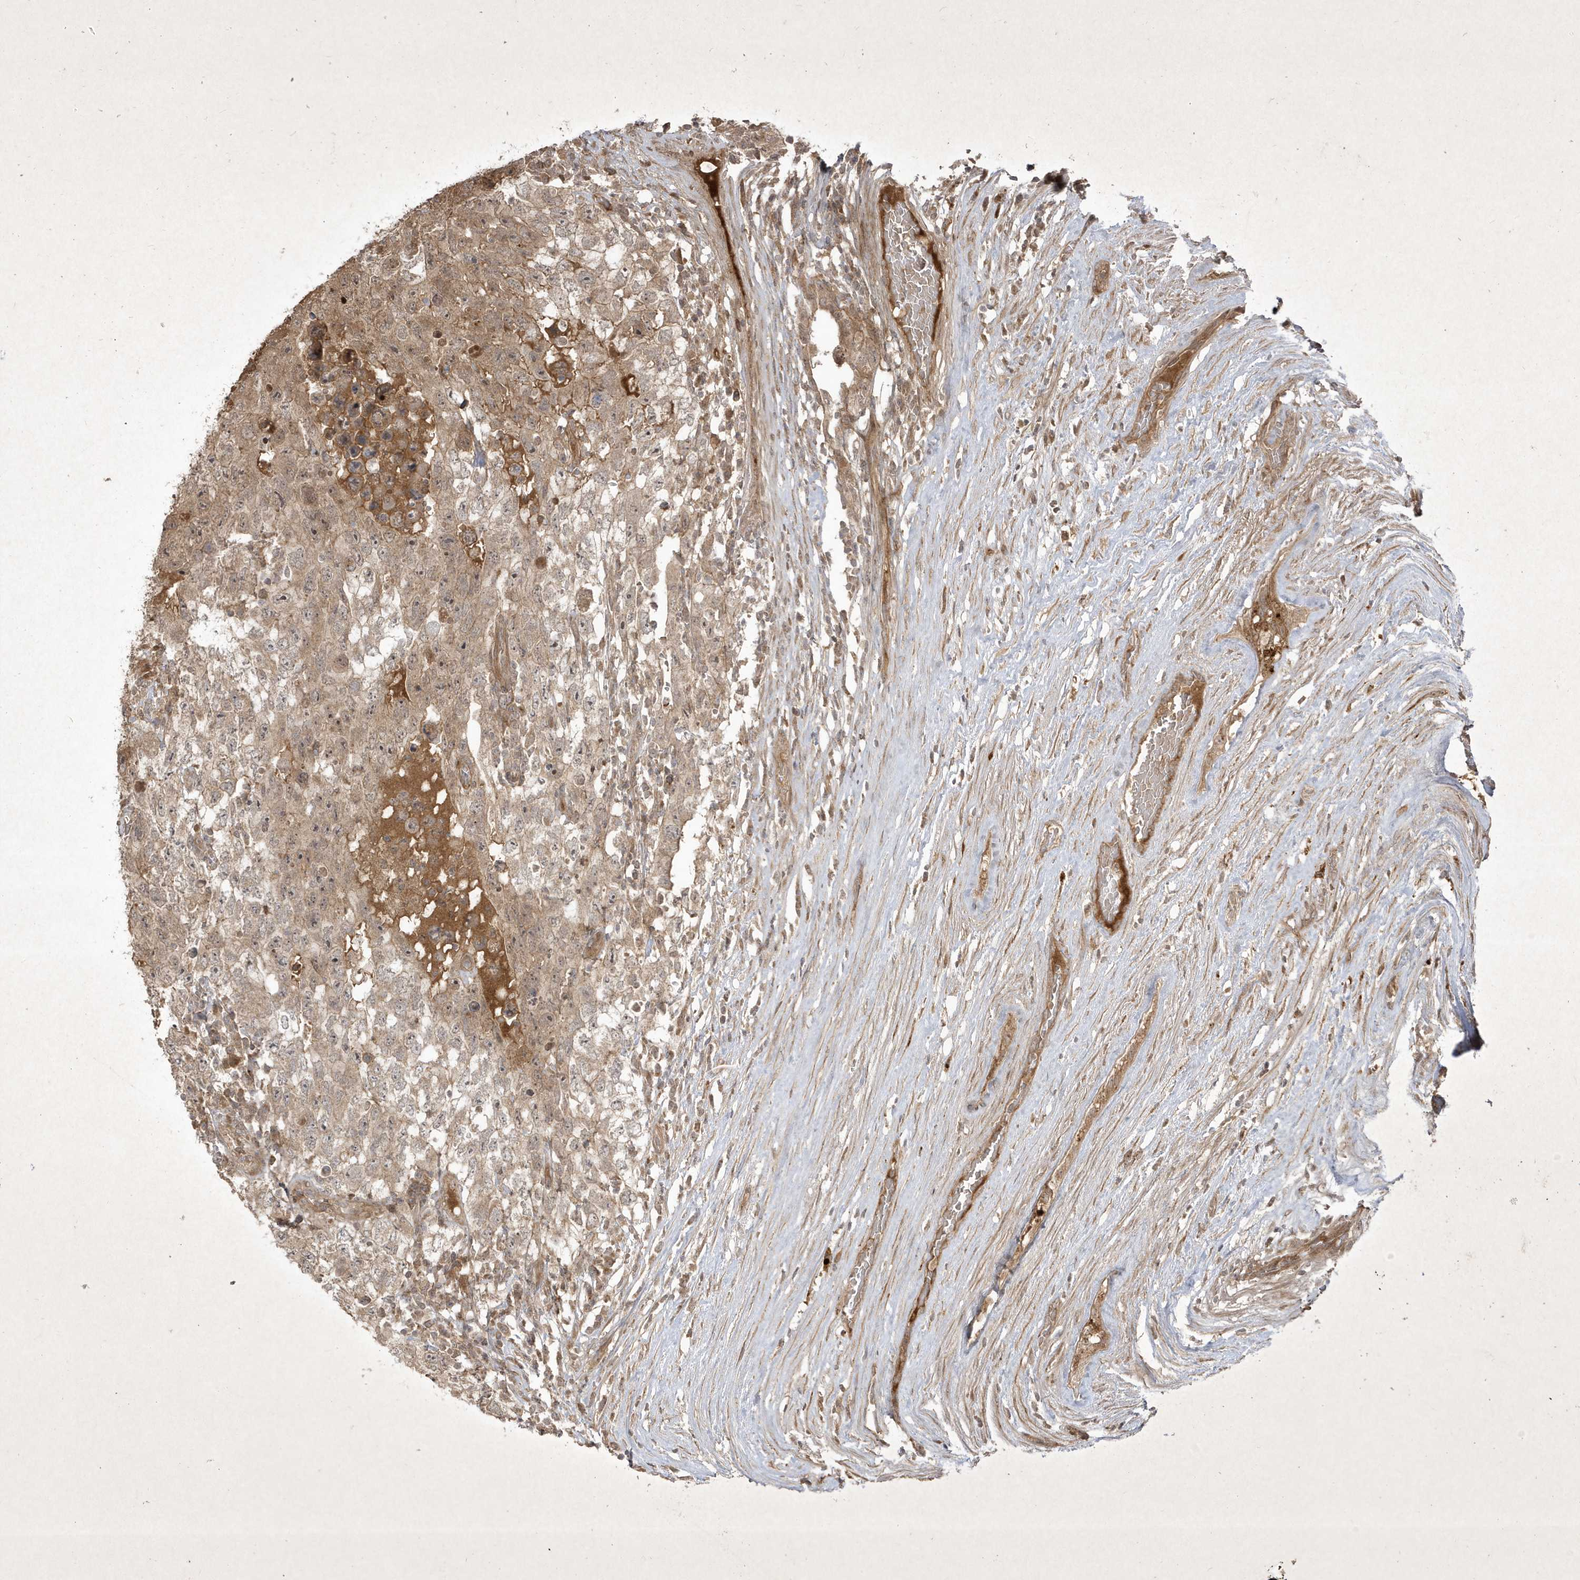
{"staining": {"intensity": "weak", "quantity": "<25%", "location": "cytoplasmic/membranous,nuclear"}, "tissue": "testis cancer", "cell_type": "Tumor cells", "image_type": "cancer", "snomed": [{"axis": "morphology", "description": "Carcinoma, Embryonal, NOS"}, {"axis": "topography", "description": "Testis"}], "caption": "There is no significant positivity in tumor cells of testis cancer.", "gene": "FAM83C", "patient": {"sex": "male", "age": 26}}